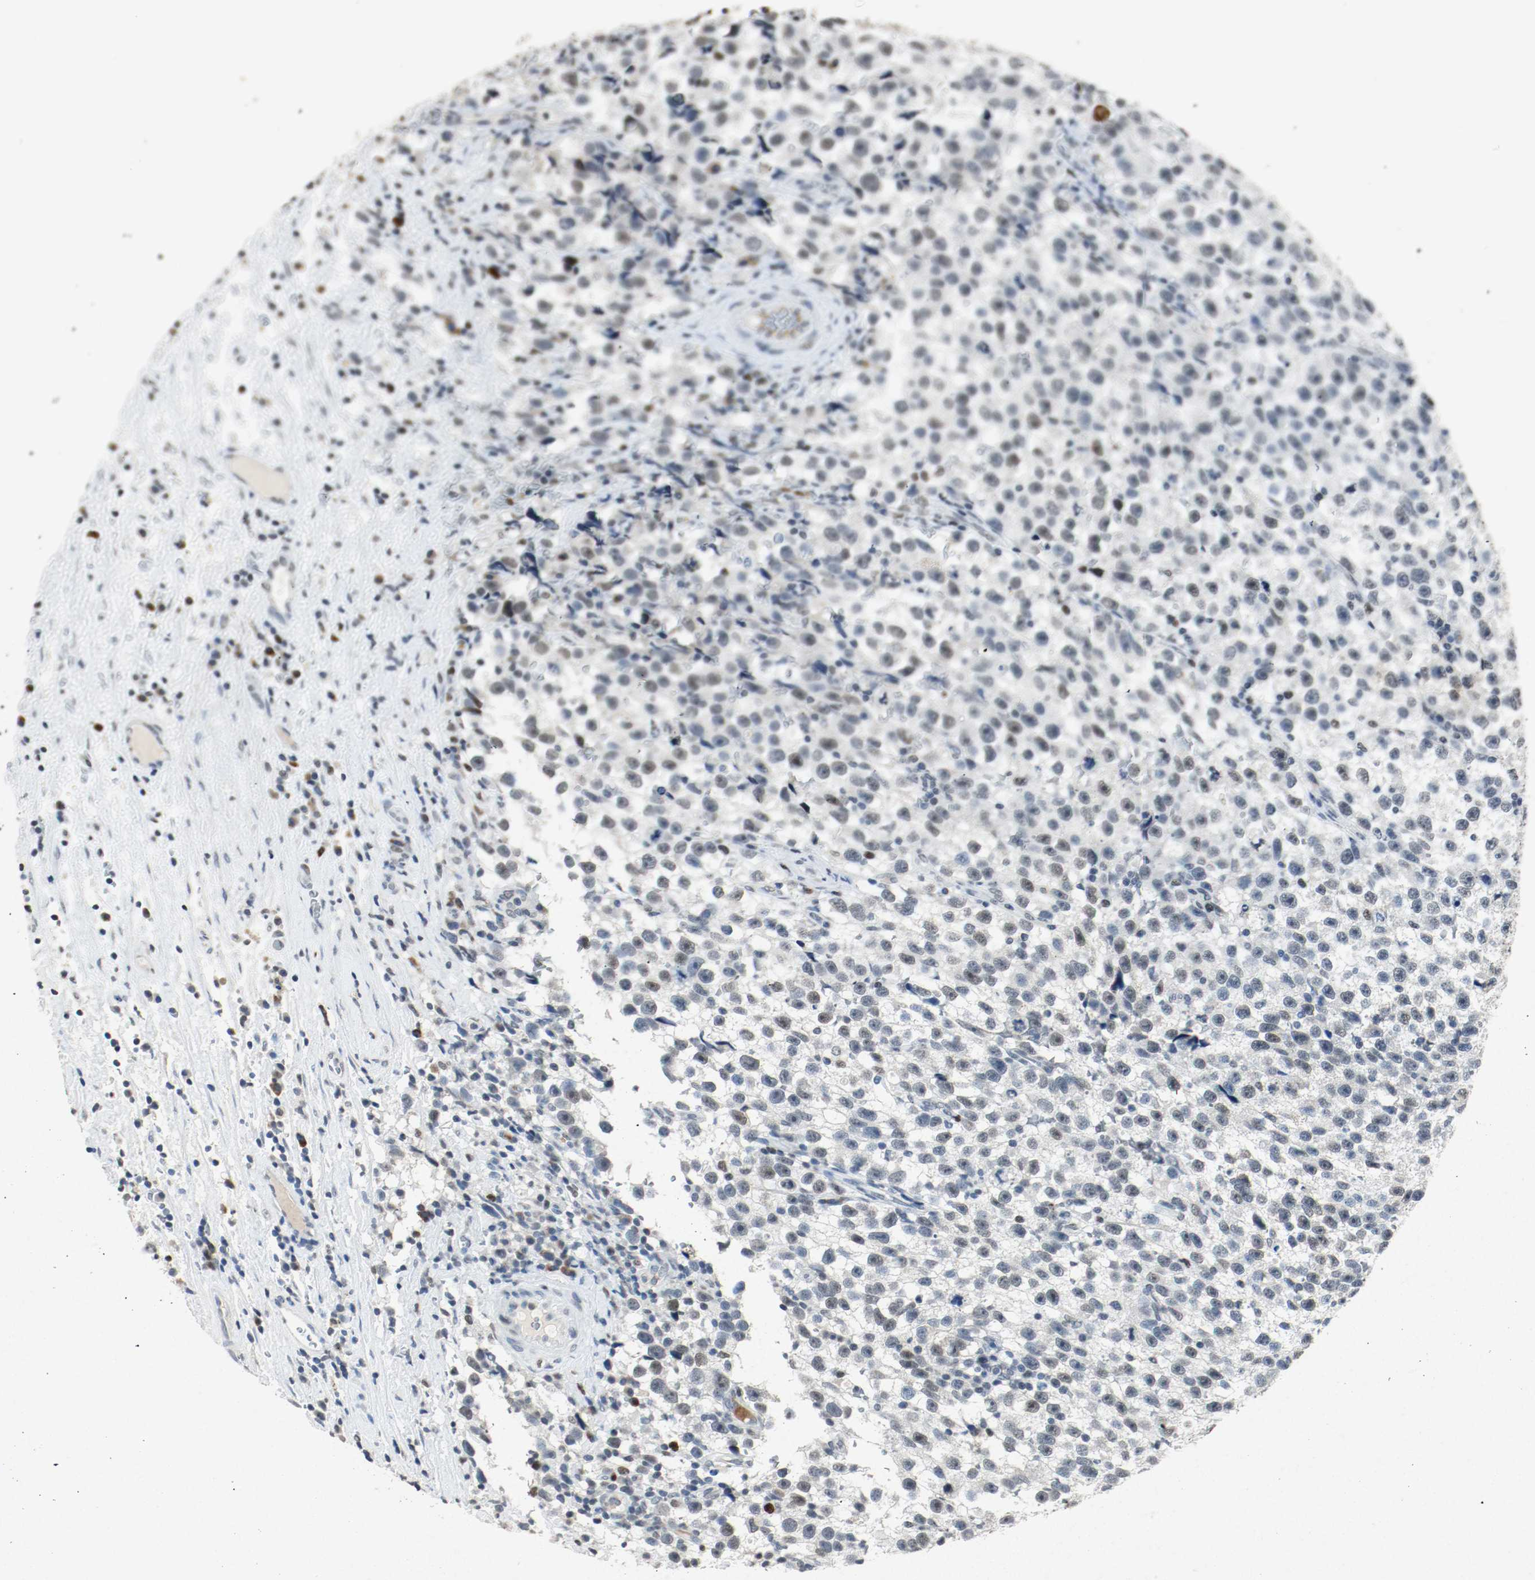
{"staining": {"intensity": "weak", "quantity": ">75%", "location": "nuclear"}, "tissue": "testis cancer", "cell_type": "Tumor cells", "image_type": "cancer", "snomed": [{"axis": "morphology", "description": "Seminoma, NOS"}, {"axis": "topography", "description": "Testis"}], "caption": "There is low levels of weak nuclear staining in tumor cells of testis cancer, as demonstrated by immunohistochemical staining (brown color).", "gene": "DNMT1", "patient": {"sex": "male", "age": 33}}